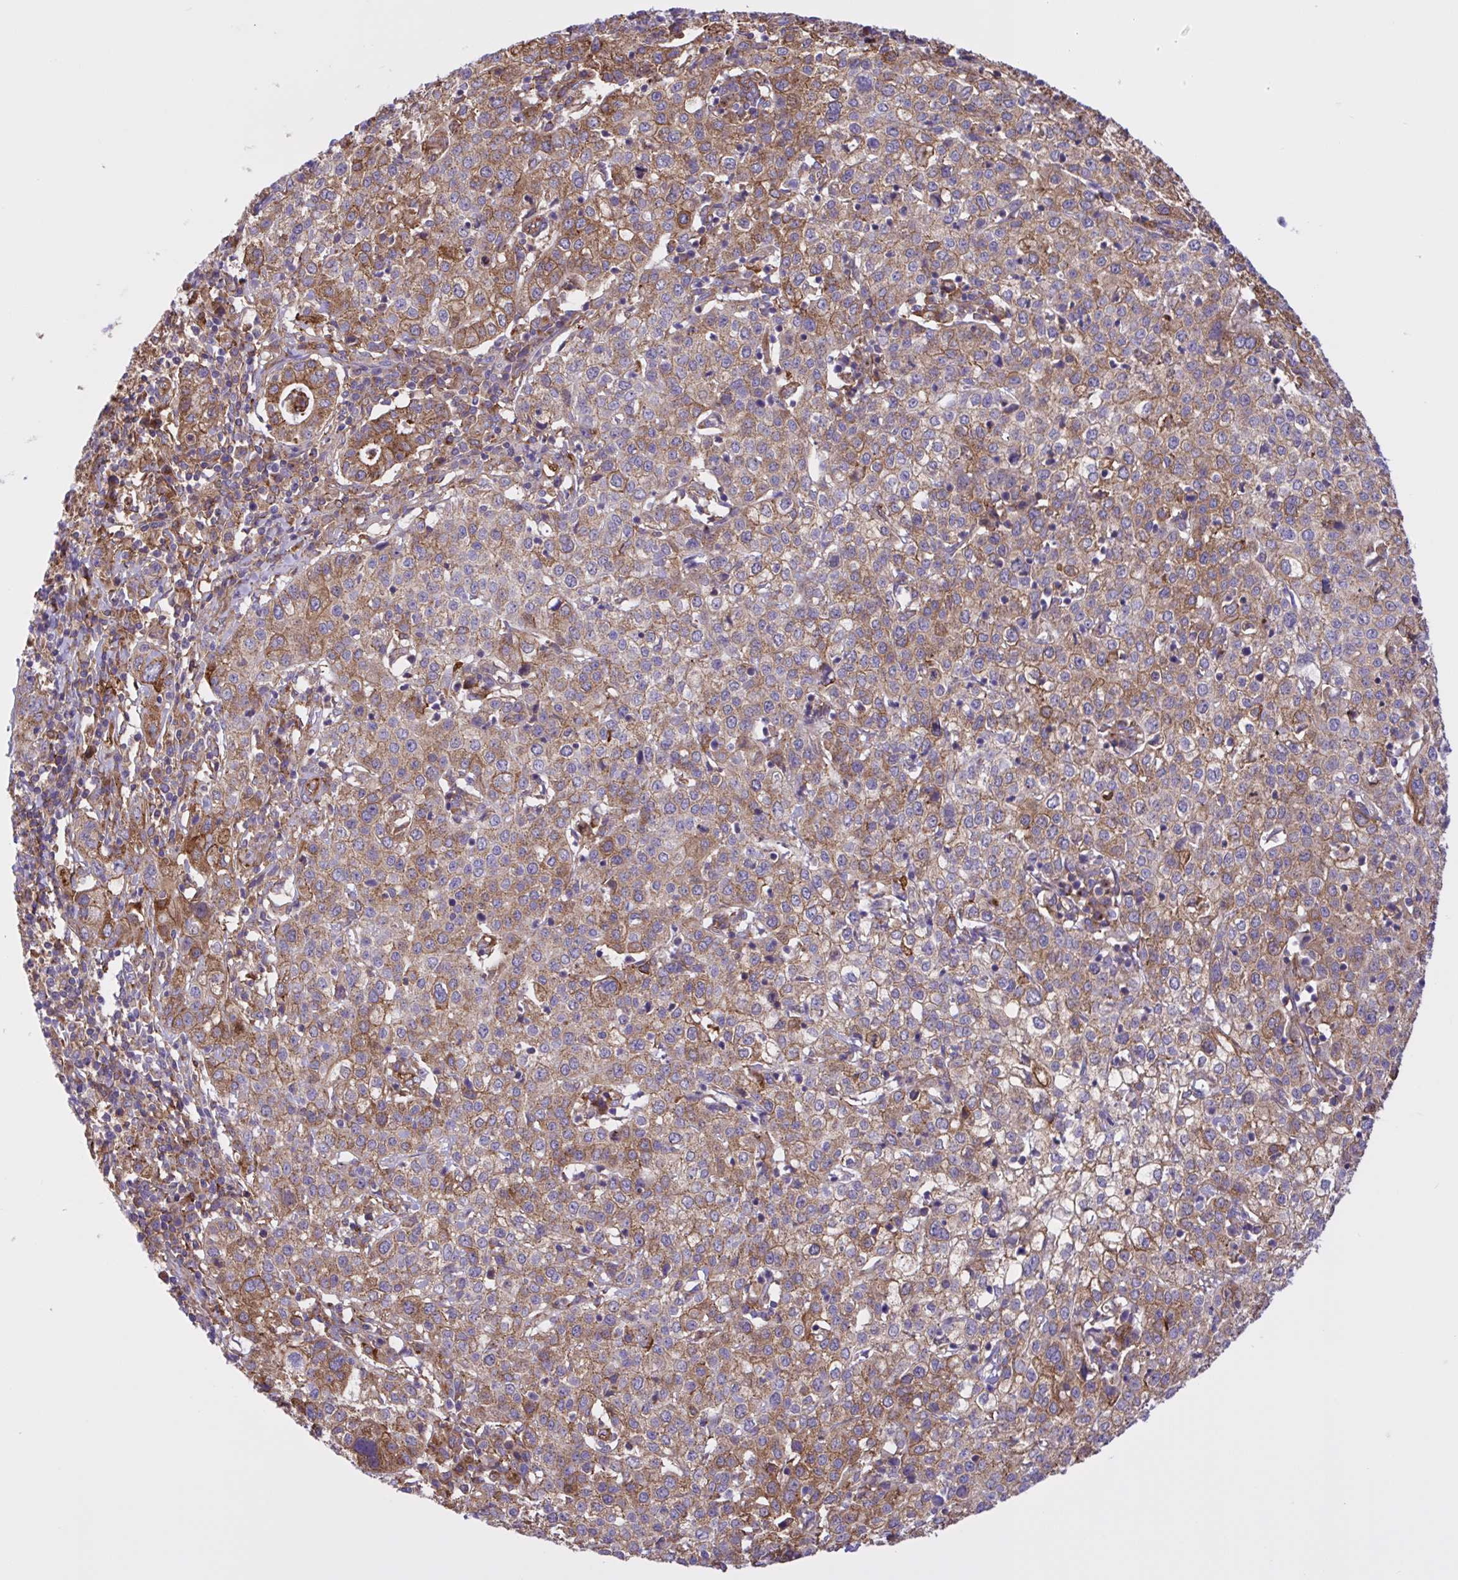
{"staining": {"intensity": "moderate", "quantity": ">75%", "location": "cytoplasmic/membranous"}, "tissue": "cervical cancer", "cell_type": "Tumor cells", "image_type": "cancer", "snomed": [{"axis": "morphology", "description": "Normal tissue, NOS"}, {"axis": "morphology", "description": "Adenocarcinoma, NOS"}, {"axis": "topography", "description": "Cervix"}], "caption": "Cervical adenocarcinoma was stained to show a protein in brown. There is medium levels of moderate cytoplasmic/membranous staining in approximately >75% of tumor cells.", "gene": "OR51M1", "patient": {"sex": "female", "age": 44}}